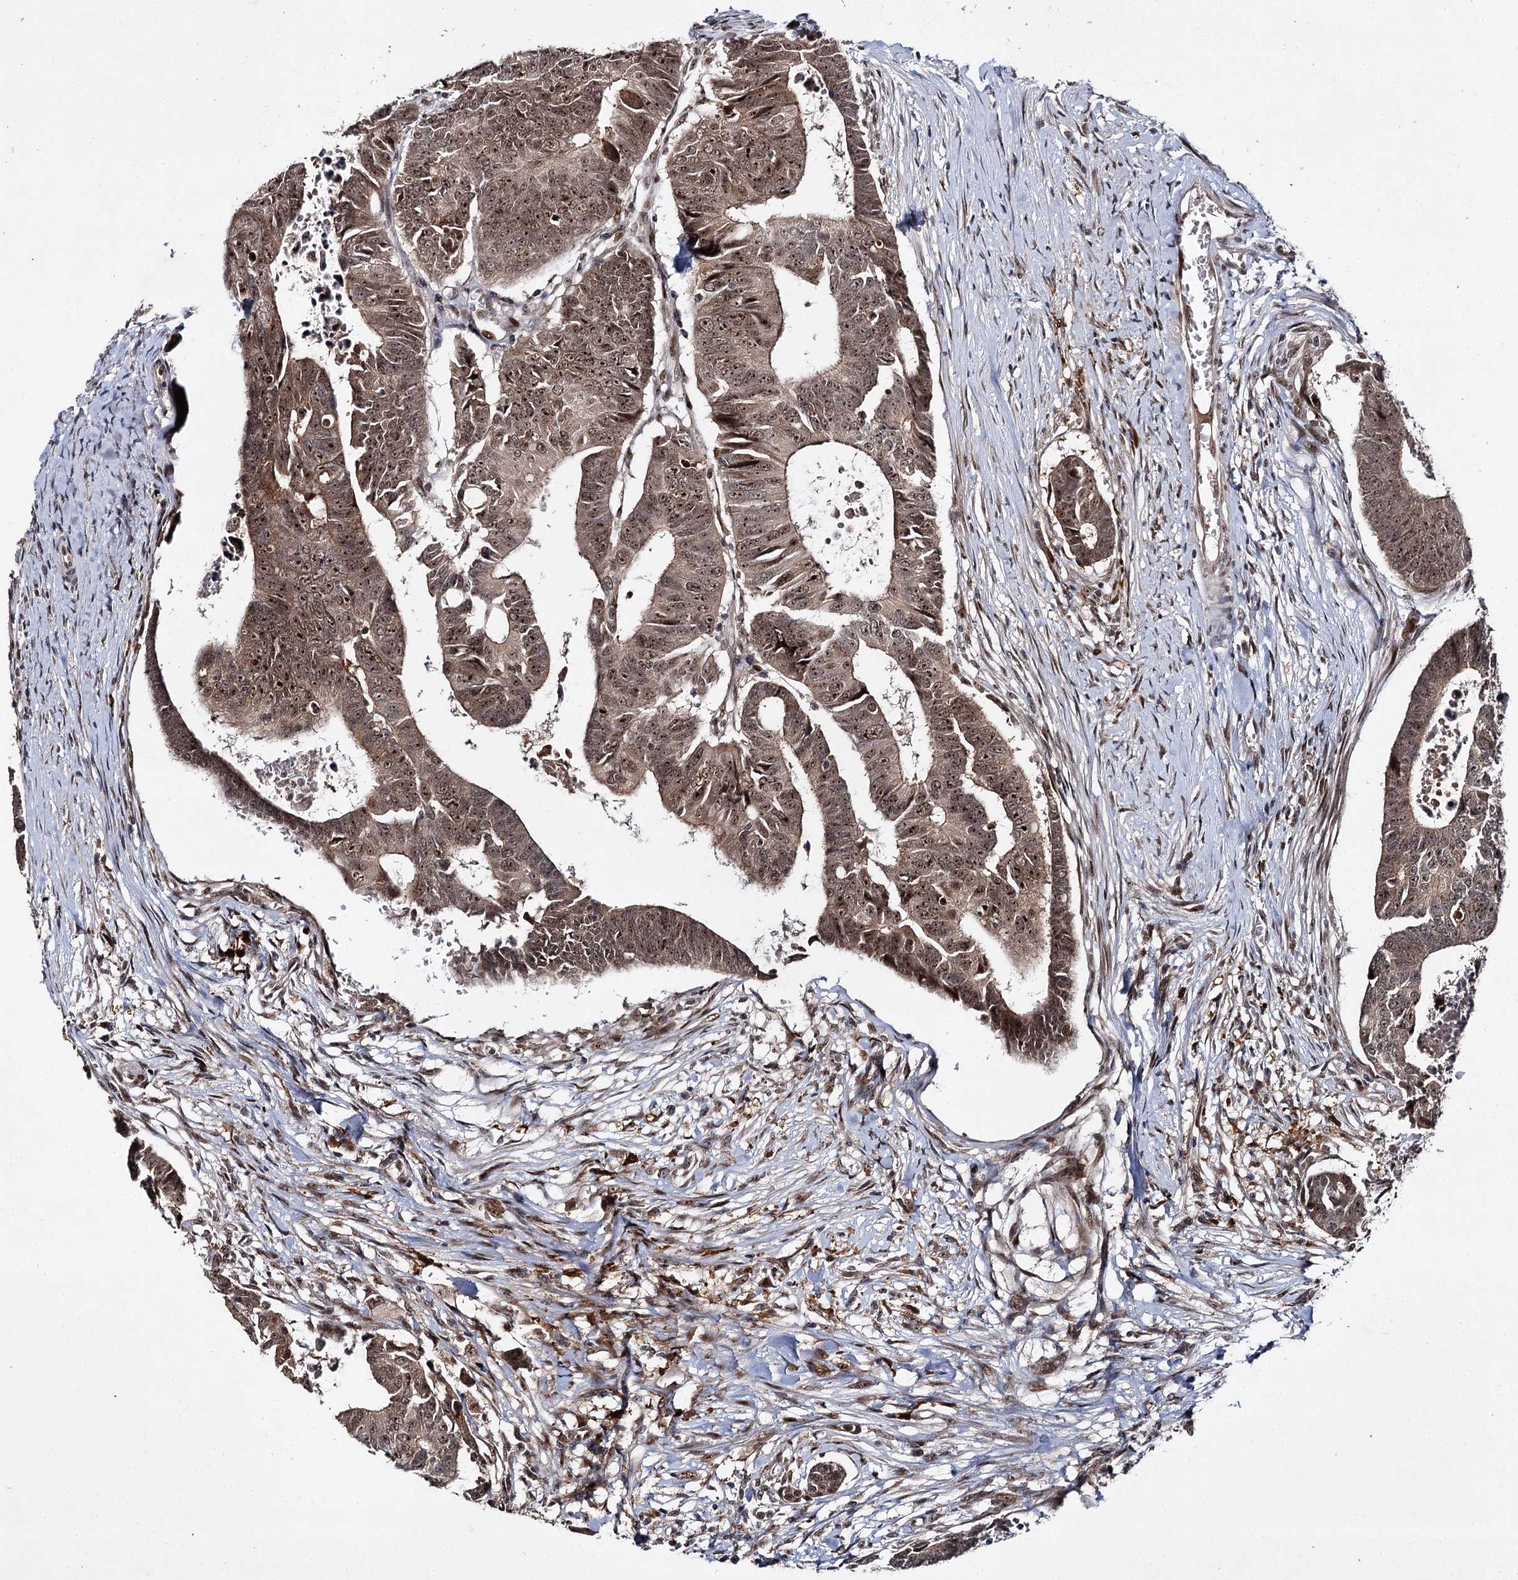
{"staining": {"intensity": "moderate", "quantity": ">75%", "location": "cytoplasmic/membranous,nuclear"}, "tissue": "colorectal cancer", "cell_type": "Tumor cells", "image_type": "cancer", "snomed": [{"axis": "morphology", "description": "Adenocarcinoma, NOS"}, {"axis": "topography", "description": "Rectum"}], "caption": "Colorectal cancer (adenocarcinoma) stained with DAB (3,3'-diaminobenzidine) immunohistochemistry shows medium levels of moderate cytoplasmic/membranous and nuclear staining in about >75% of tumor cells.", "gene": "BUD13", "patient": {"sex": "female", "age": 65}}